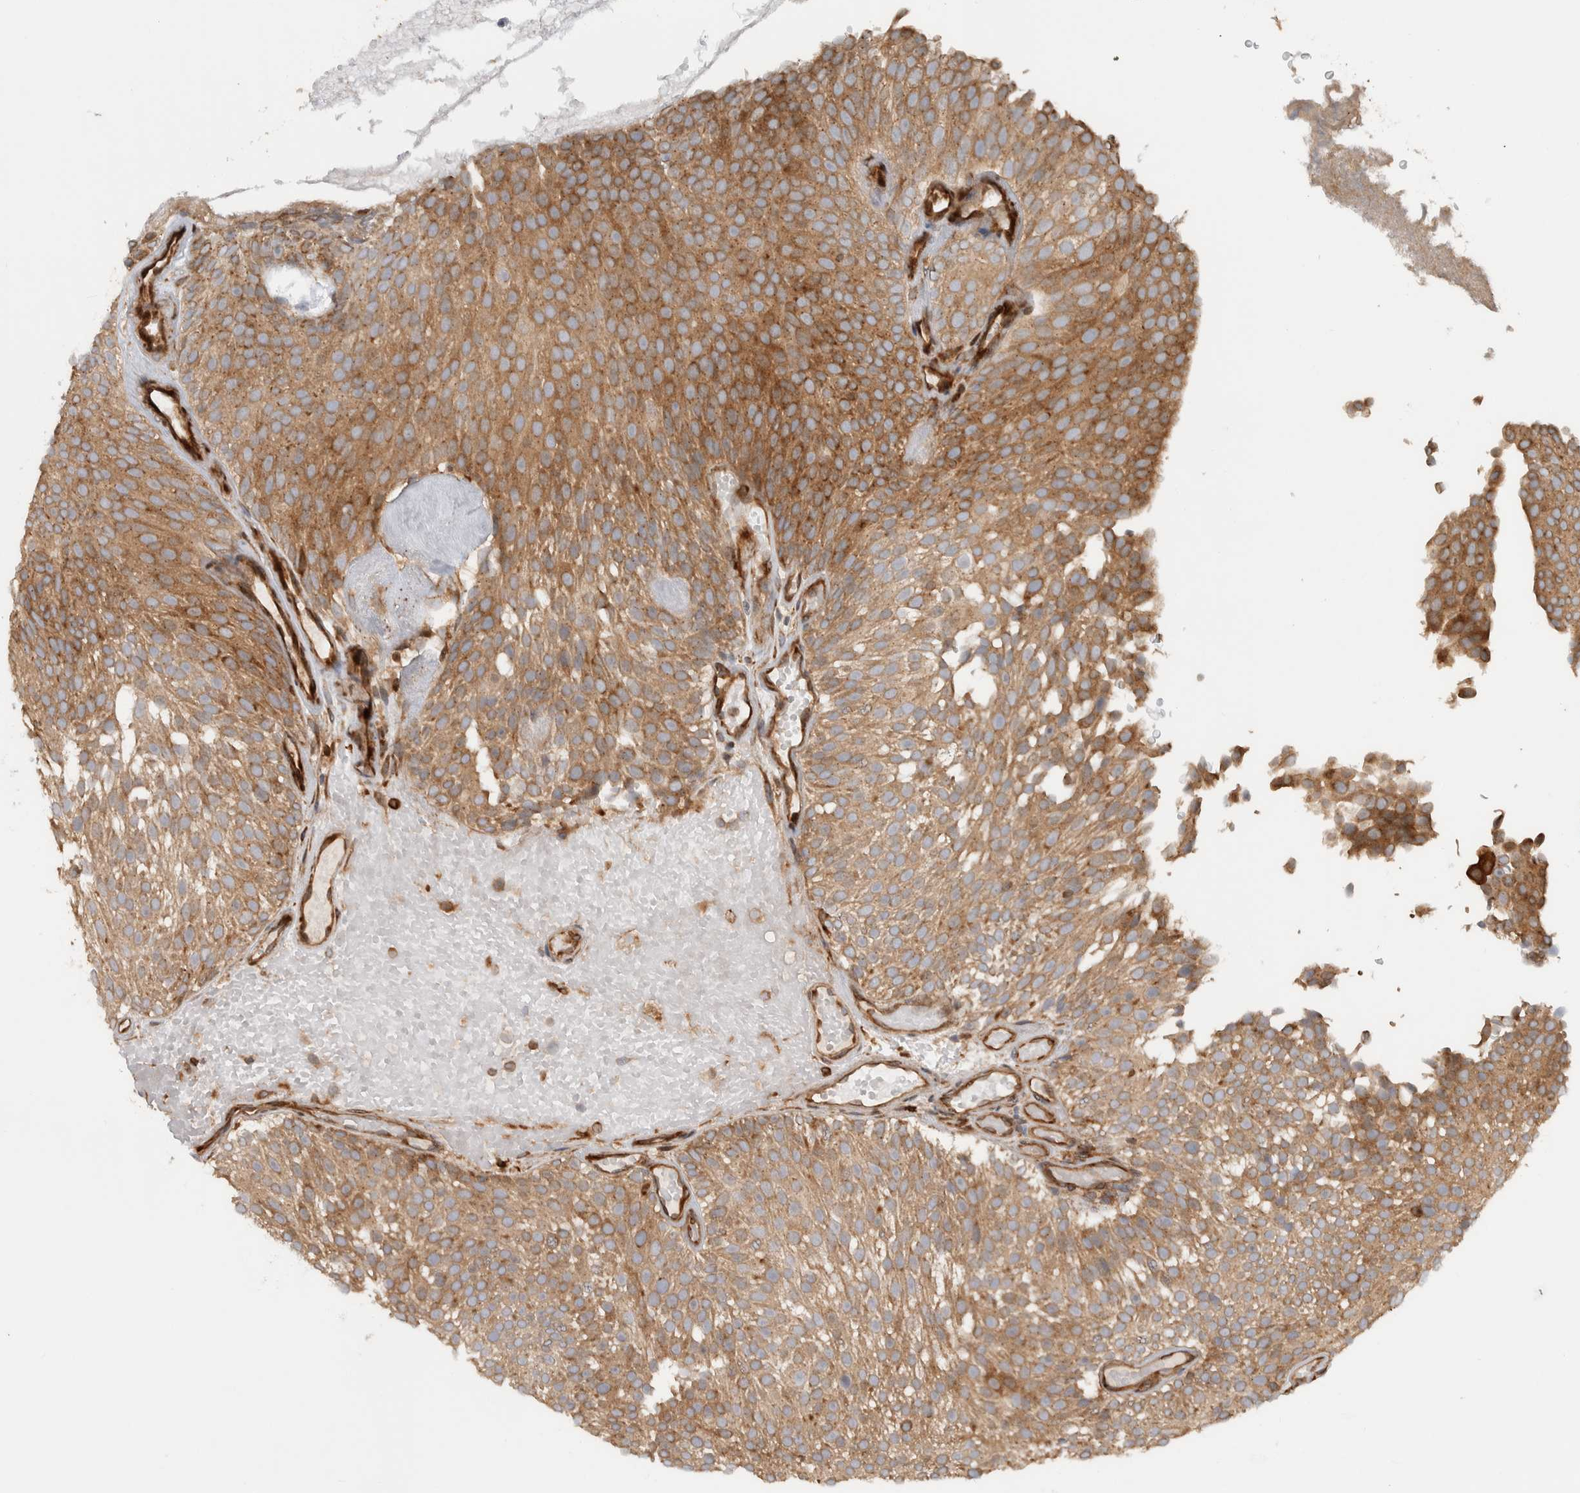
{"staining": {"intensity": "moderate", "quantity": ">75%", "location": "cytoplasmic/membranous"}, "tissue": "urothelial cancer", "cell_type": "Tumor cells", "image_type": "cancer", "snomed": [{"axis": "morphology", "description": "Urothelial carcinoma, Low grade"}, {"axis": "topography", "description": "Urinary bladder"}], "caption": "Urothelial carcinoma (low-grade) tissue displays moderate cytoplasmic/membranous staining in about >75% of tumor cells, visualized by immunohistochemistry. (brown staining indicates protein expression, while blue staining denotes nuclei).", "gene": "CNTROB", "patient": {"sex": "male", "age": 78}}